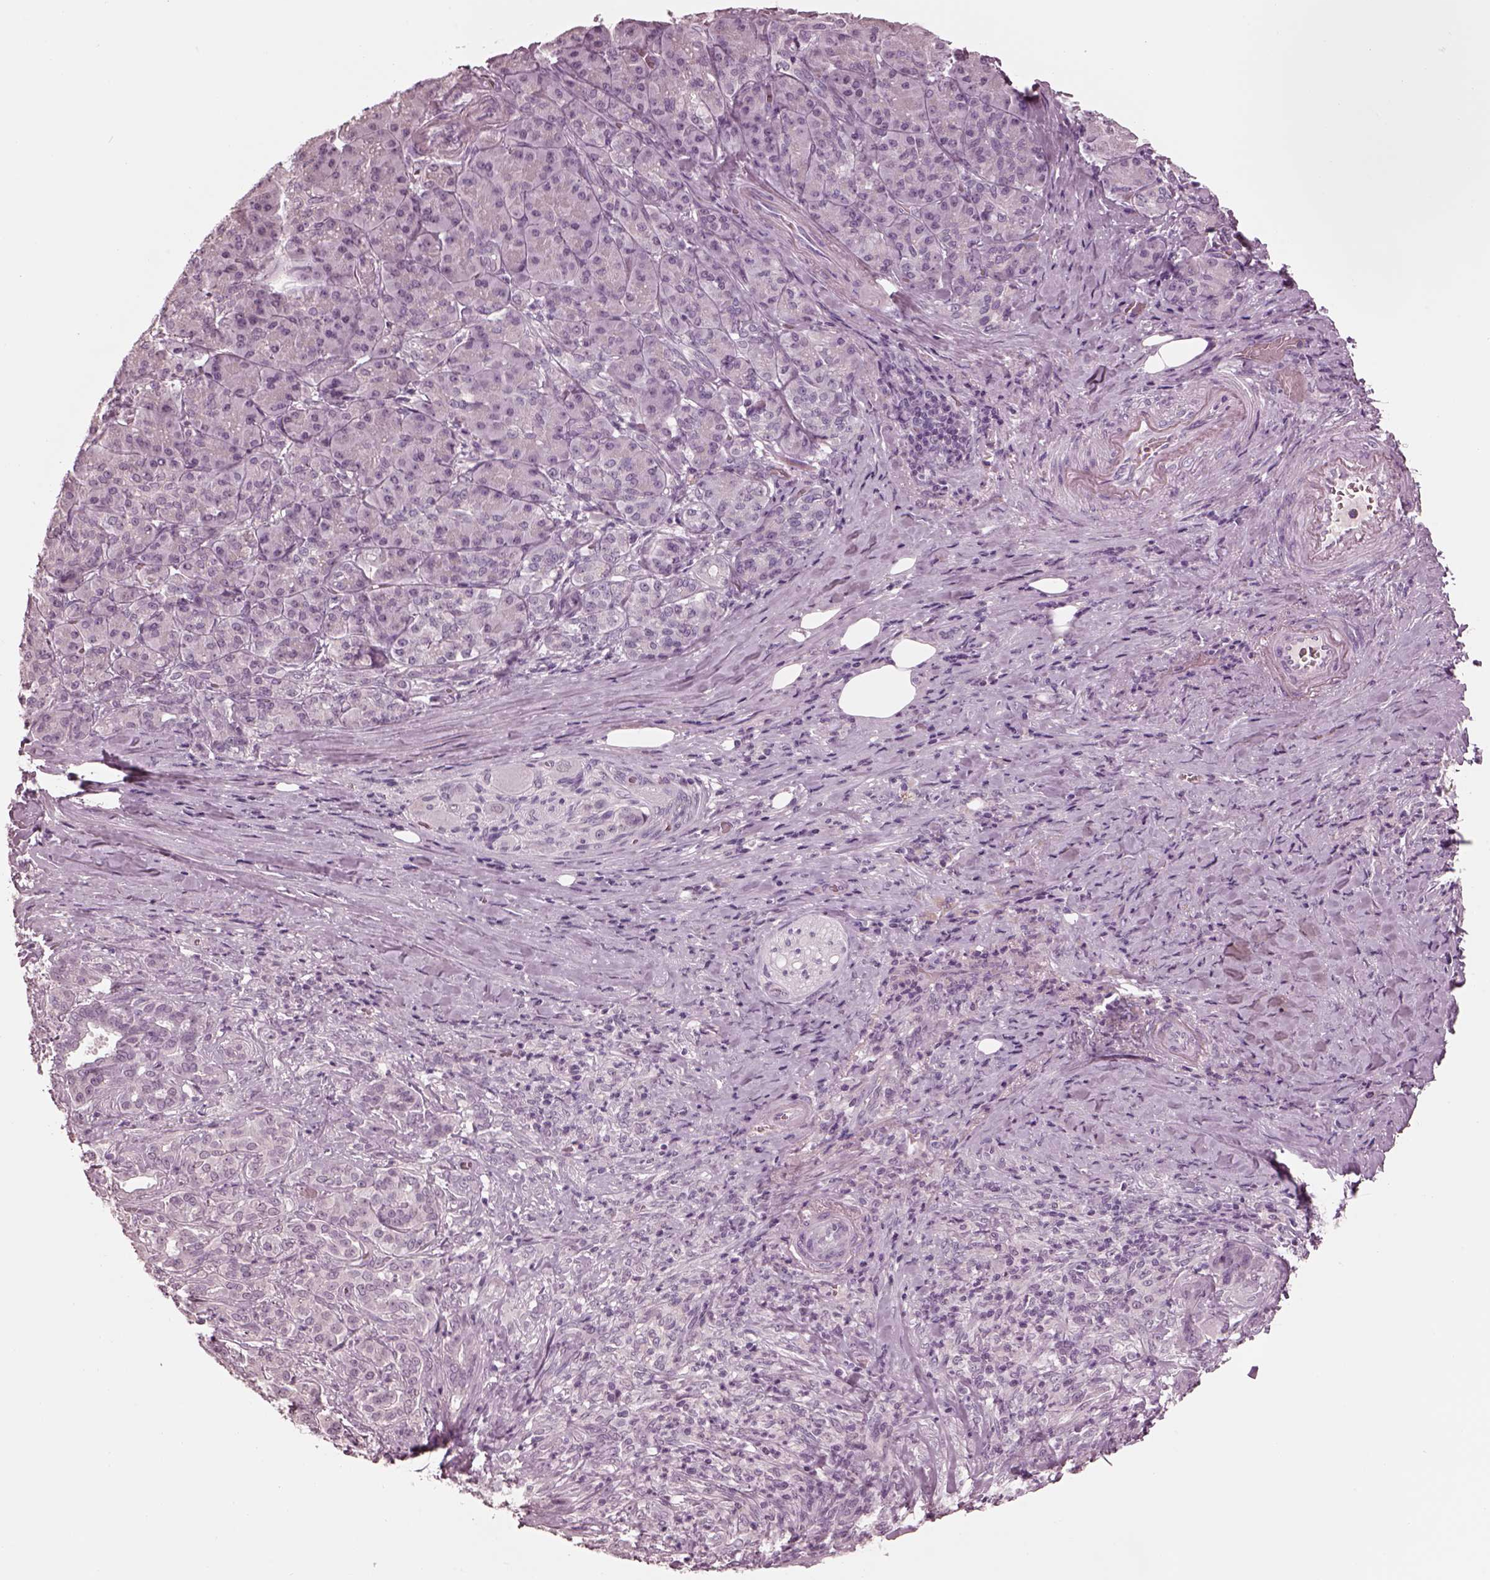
{"staining": {"intensity": "negative", "quantity": "none", "location": "none"}, "tissue": "pancreatic cancer", "cell_type": "Tumor cells", "image_type": "cancer", "snomed": [{"axis": "morphology", "description": "Normal tissue, NOS"}, {"axis": "morphology", "description": "Inflammation, NOS"}, {"axis": "morphology", "description": "Adenocarcinoma, NOS"}, {"axis": "topography", "description": "Pancreas"}], "caption": "DAB (3,3'-diaminobenzidine) immunohistochemical staining of human pancreatic cancer (adenocarcinoma) displays no significant staining in tumor cells.", "gene": "GARIN4", "patient": {"sex": "male", "age": 57}}